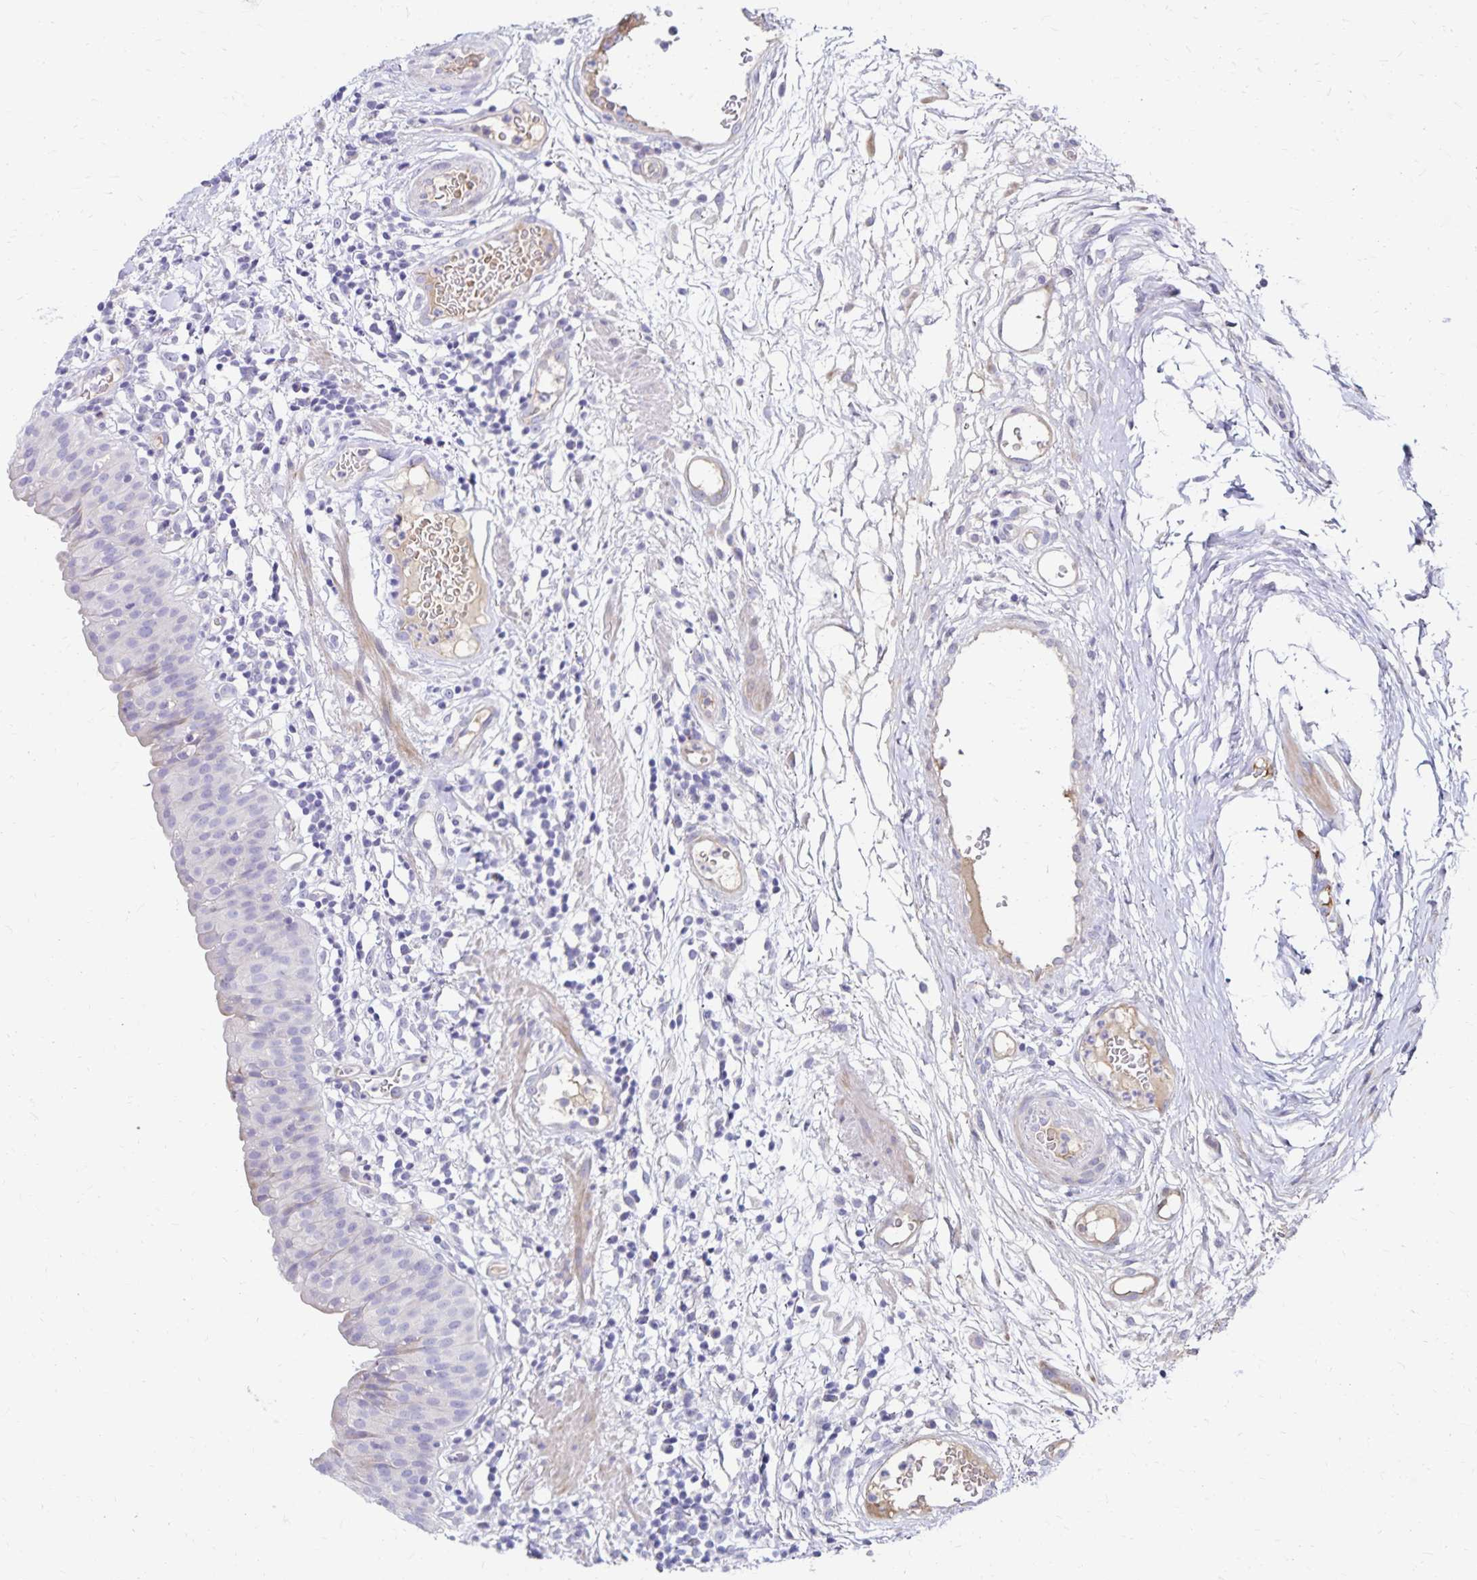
{"staining": {"intensity": "negative", "quantity": "none", "location": "none"}, "tissue": "urinary bladder", "cell_type": "Urothelial cells", "image_type": "normal", "snomed": [{"axis": "morphology", "description": "Normal tissue, NOS"}, {"axis": "morphology", "description": "Inflammation, NOS"}, {"axis": "topography", "description": "Urinary bladder"}], "caption": "Immunohistochemistry (IHC) of normal human urinary bladder reveals no expression in urothelial cells.", "gene": "NECAP1", "patient": {"sex": "male", "age": 57}}